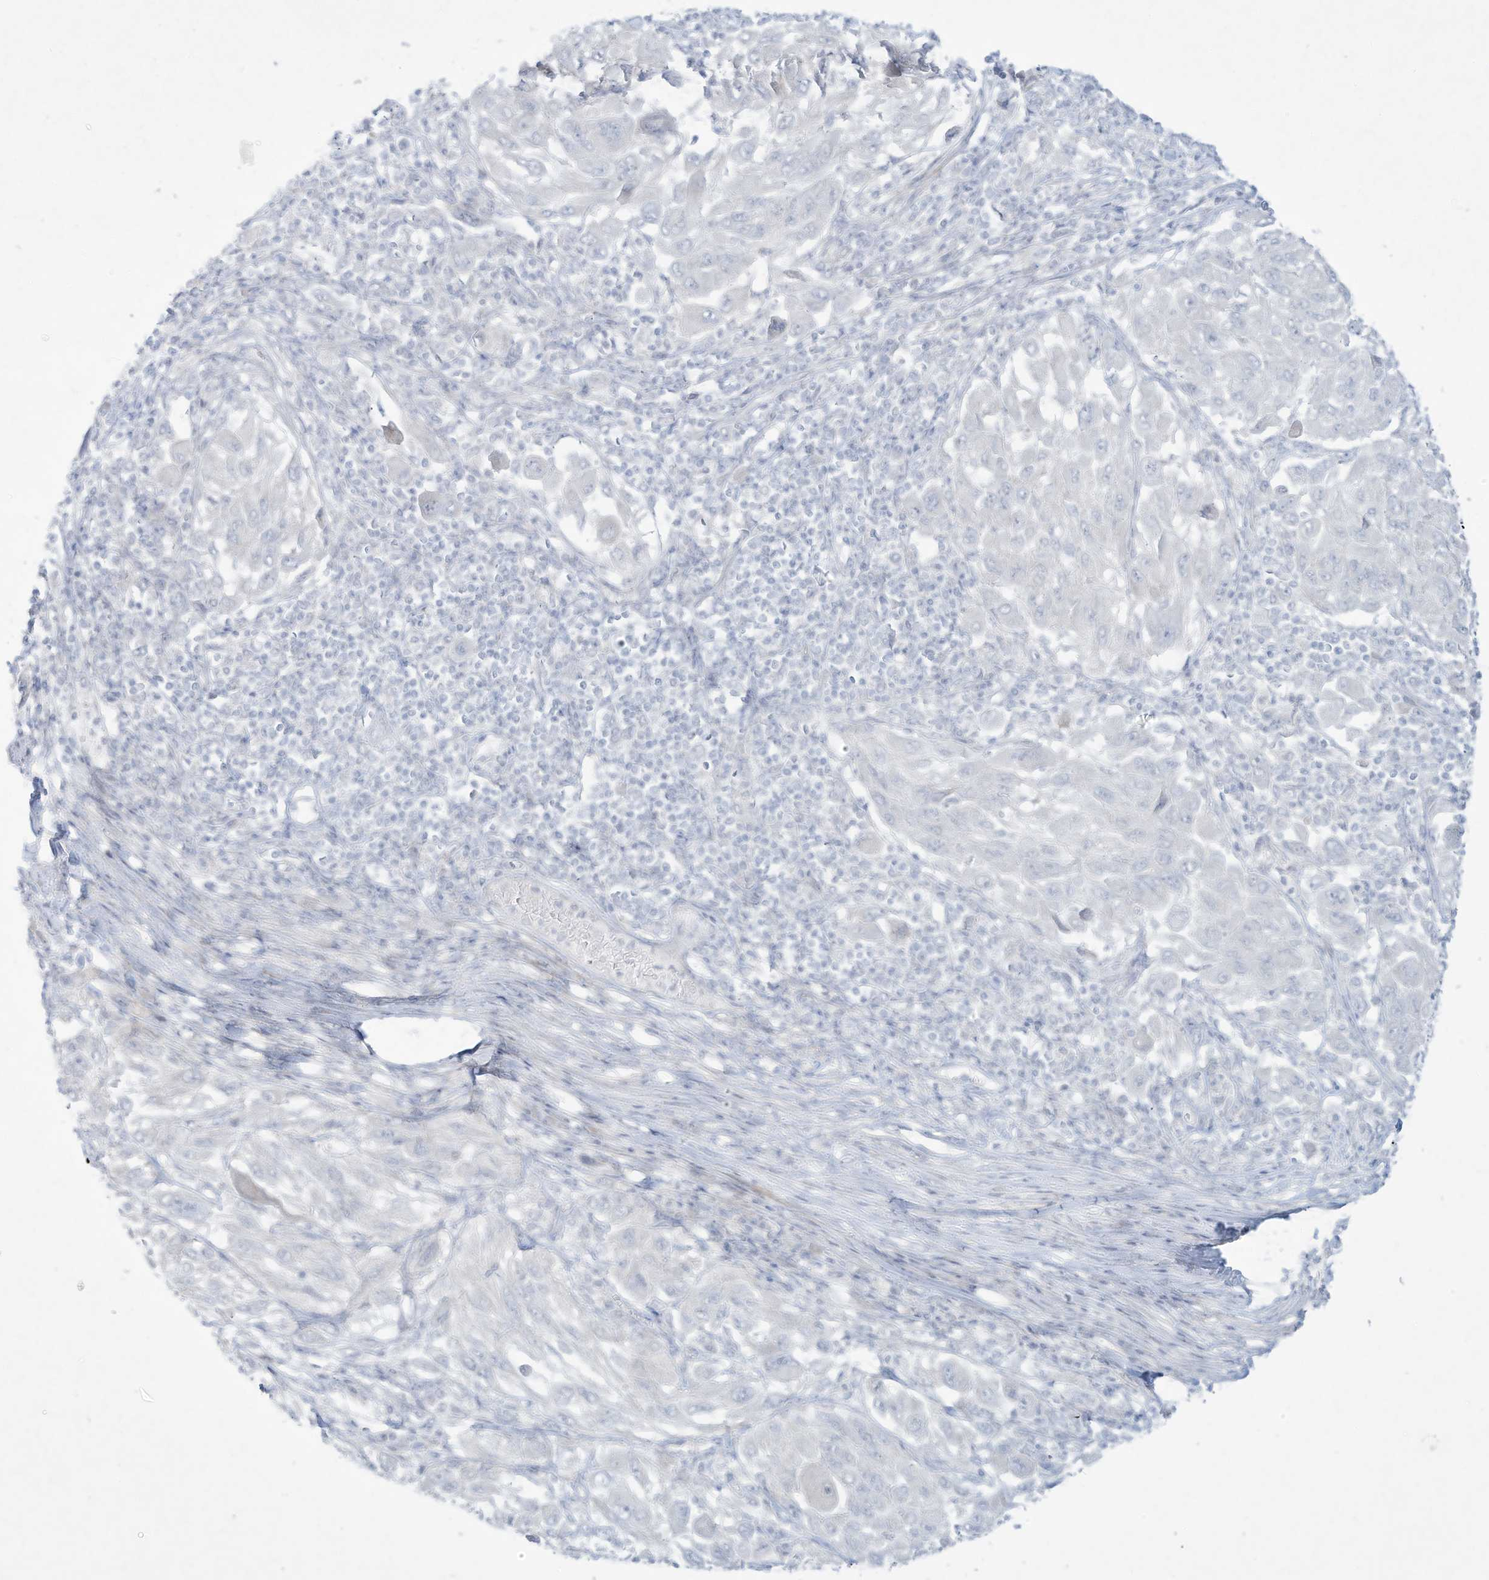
{"staining": {"intensity": "negative", "quantity": "none", "location": "none"}, "tissue": "melanoma", "cell_type": "Tumor cells", "image_type": "cancer", "snomed": [{"axis": "morphology", "description": "Malignant melanoma, NOS"}, {"axis": "topography", "description": "Skin"}], "caption": "IHC image of neoplastic tissue: human malignant melanoma stained with DAB (3,3'-diaminobenzidine) reveals no significant protein staining in tumor cells.", "gene": "PAX6", "patient": {"sex": "female", "age": 91}}